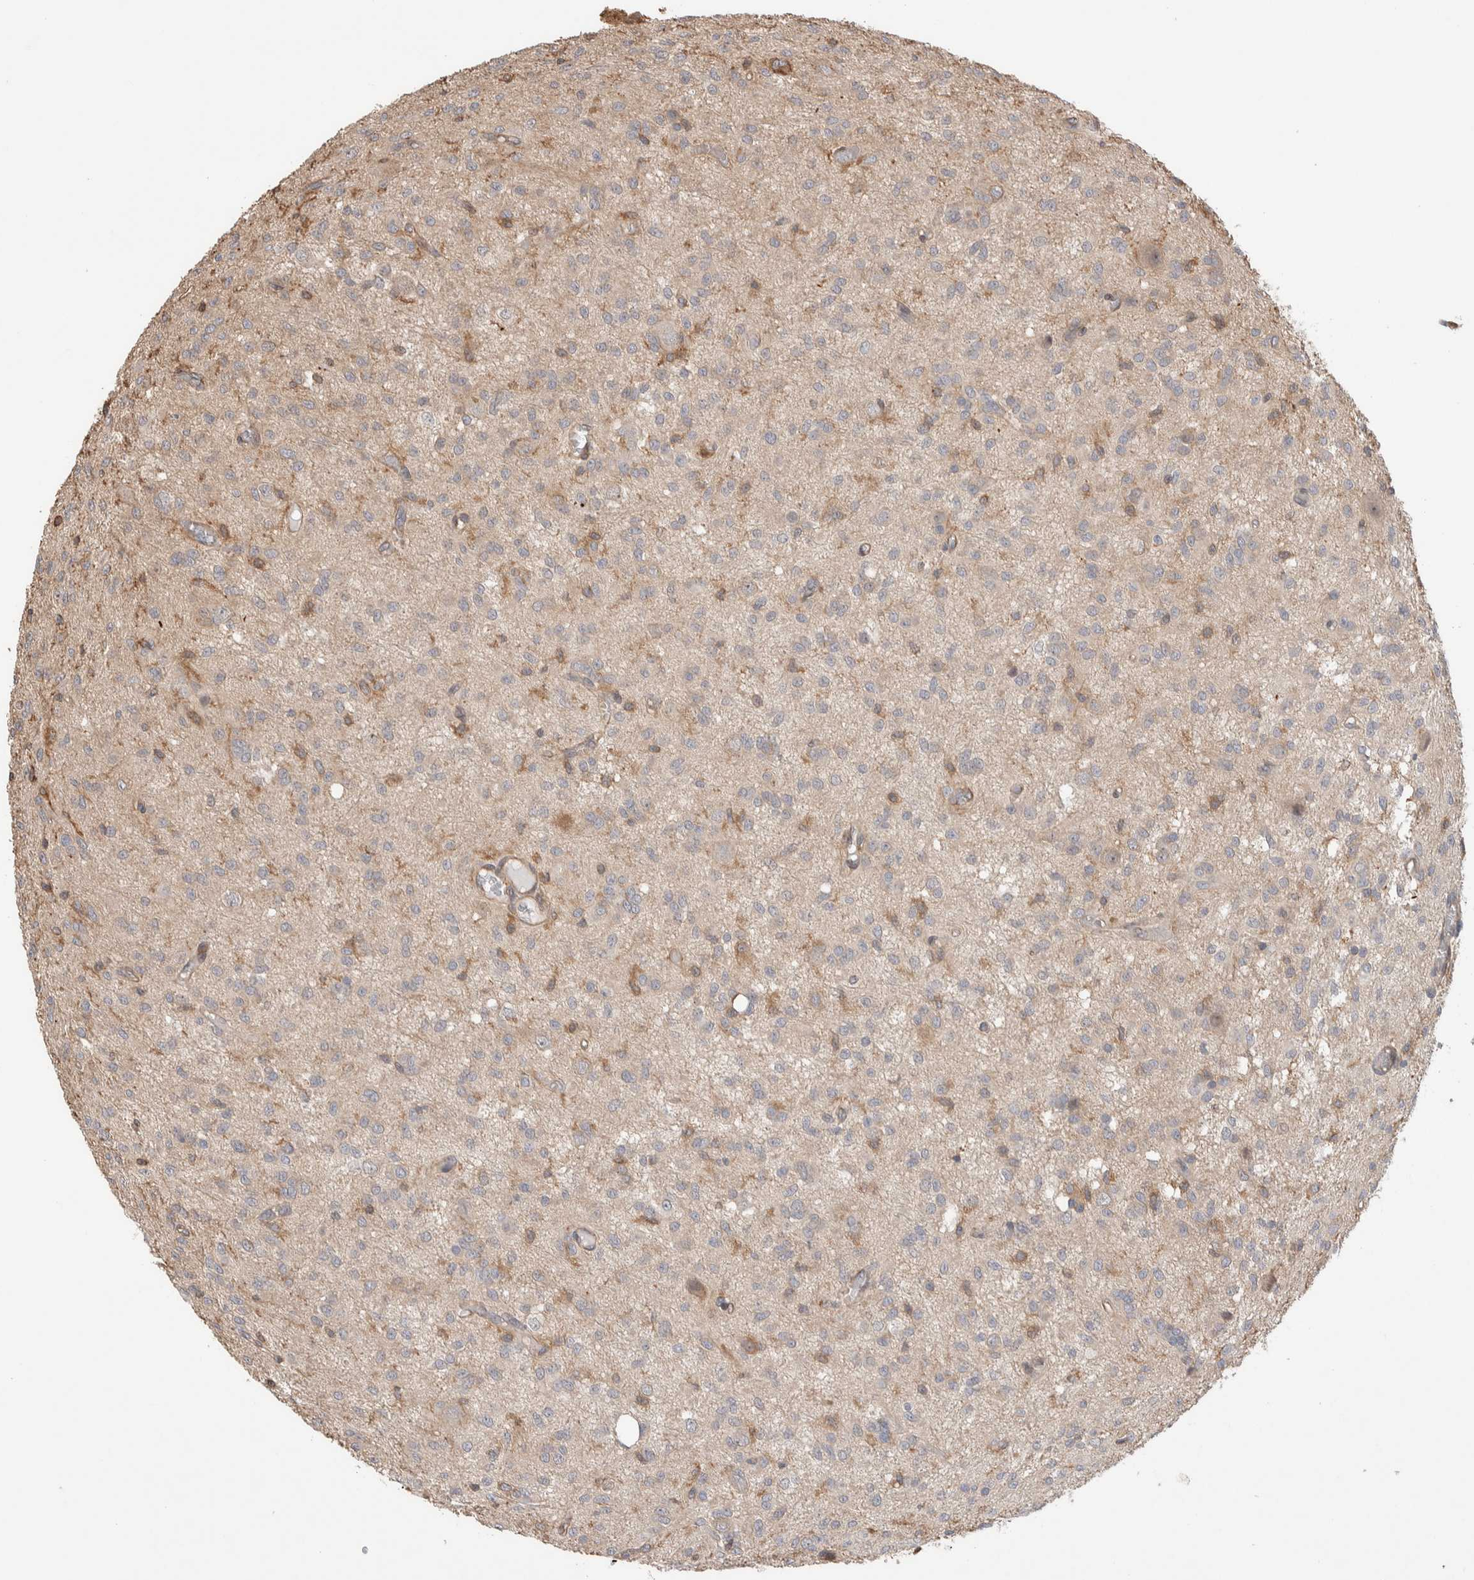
{"staining": {"intensity": "weak", "quantity": ">75%", "location": "cytoplasmic/membranous"}, "tissue": "glioma", "cell_type": "Tumor cells", "image_type": "cancer", "snomed": [{"axis": "morphology", "description": "Glioma, malignant, High grade"}, {"axis": "topography", "description": "Brain"}], "caption": "IHC of human high-grade glioma (malignant) shows low levels of weak cytoplasmic/membranous staining in approximately >75% of tumor cells.", "gene": "ZNF704", "patient": {"sex": "female", "age": 59}}